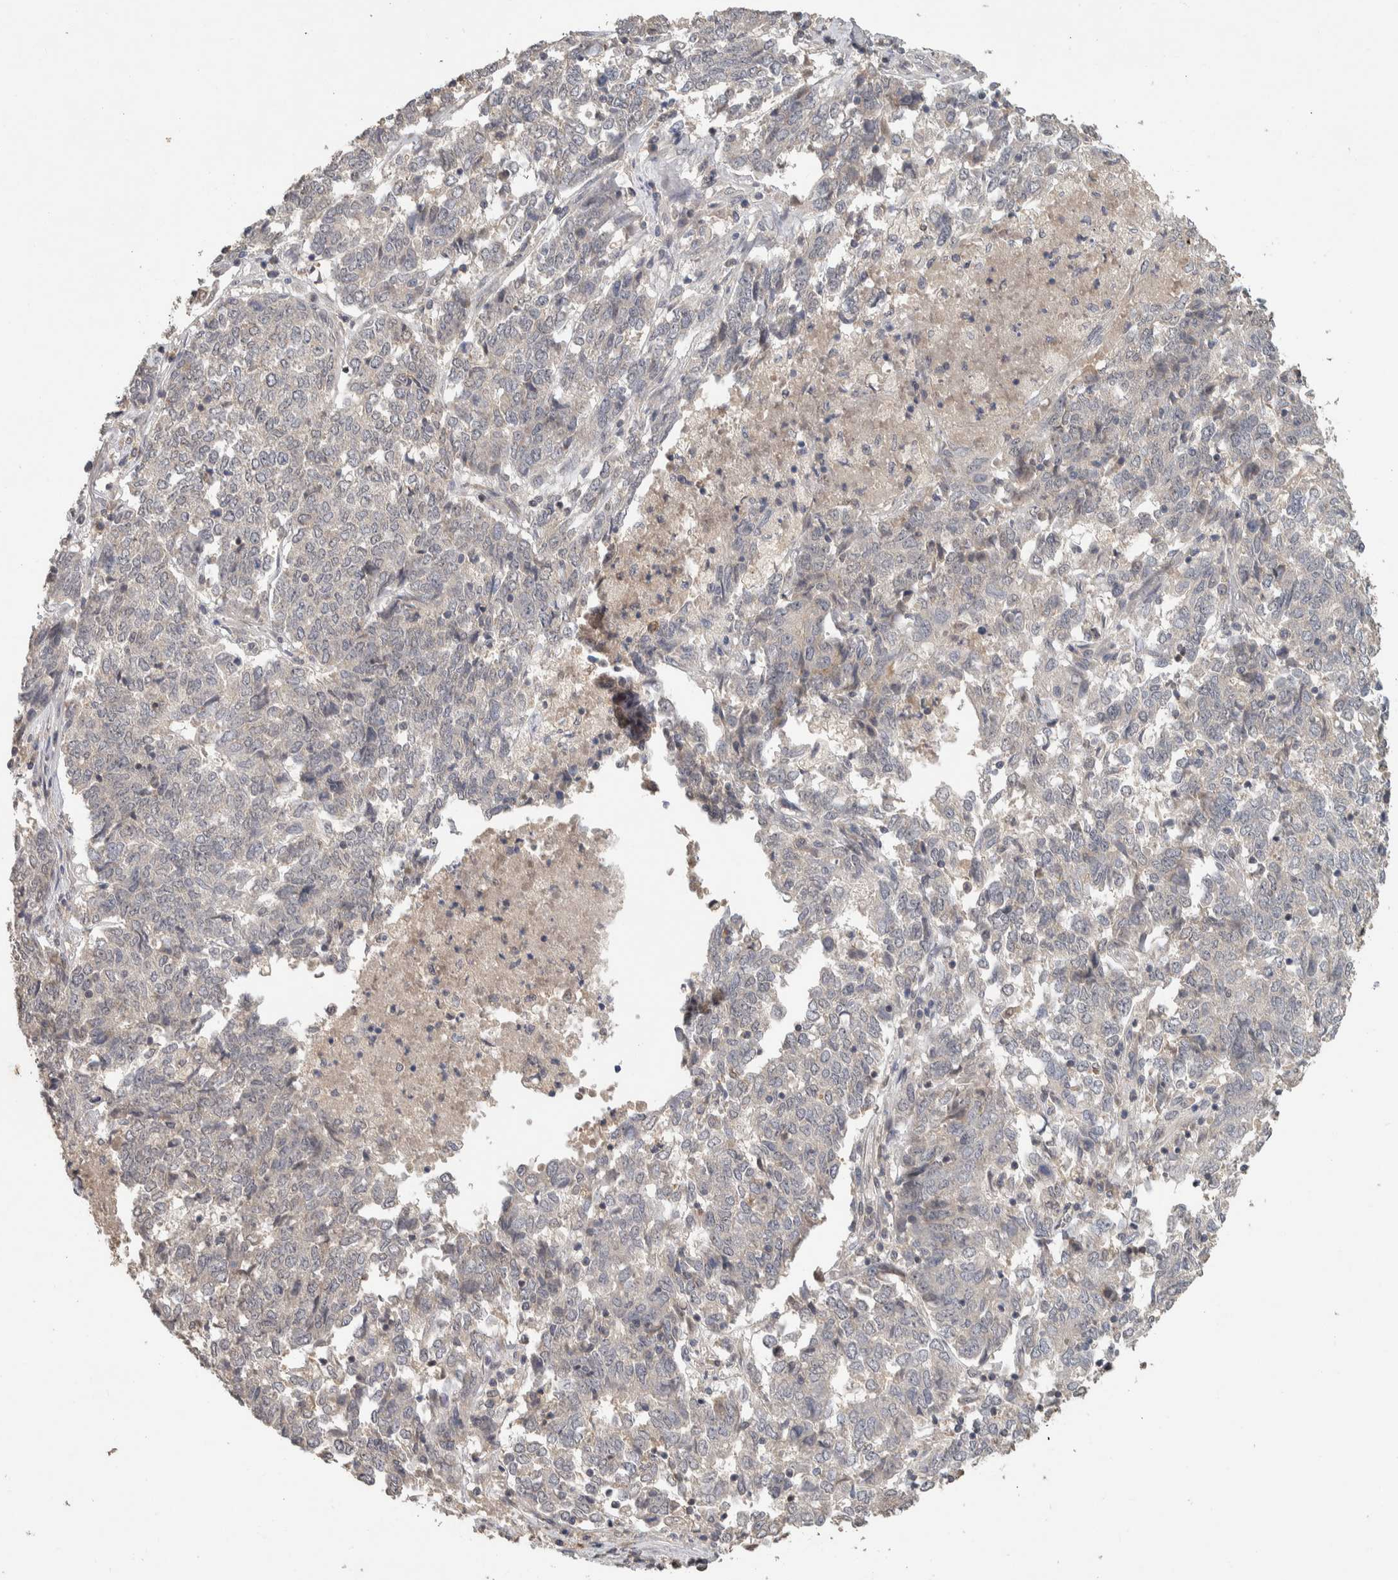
{"staining": {"intensity": "negative", "quantity": "none", "location": "none"}, "tissue": "endometrial cancer", "cell_type": "Tumor cells", "image_type": "cancer", "snomed": [{"axis": "morphology", "description": "Adenocarcinoma, NOS"}, {"axis": "topography", "description": "Endometrium"}], "caption": "Protein analysis of endometrial adenocarcinoma exhibits no significant staining in tumor cells.", "gene": "CYSRT1", "patient": {"sex": "female", "age": 80}}